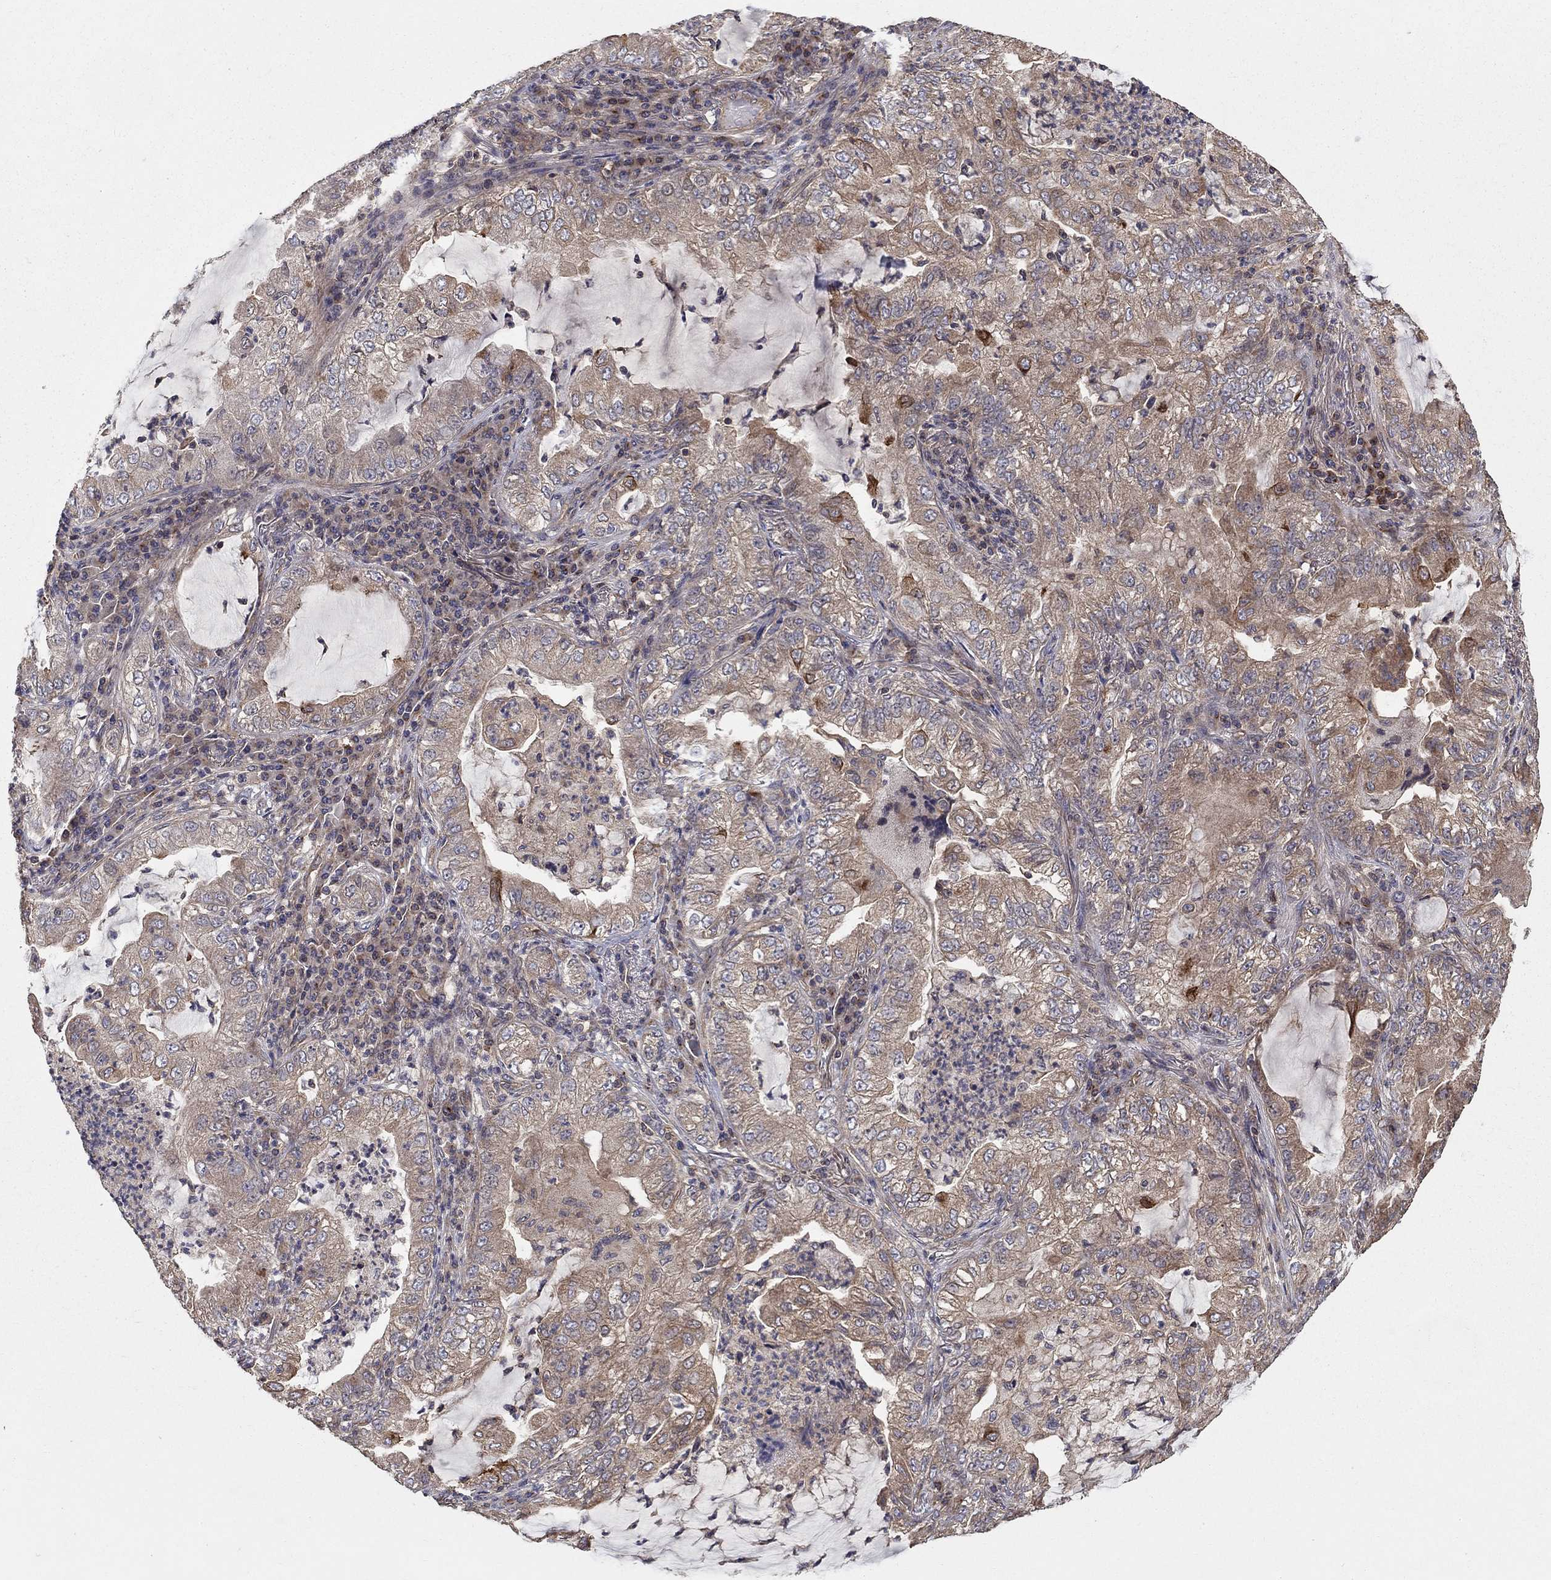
{"staining": {"intensity": "strong", "quantity": "<25%", "location": "cytoplasmic/membranous"}, "tissue": "lung cancer", "cell_type": "Tumor cells", "image_type": "cancer", "snomed": [{"axis": "morphology", "description": "Adenocarcinoma, NOS"}, {"axis": "topography", "description": "Lung"}], "caption": "About <25% of tumor cells in lung cancer (adenocarcinoma) show strong cytoplasmic/membranous protein positivity as visualized by brown immunohistochemical staining.", "gene": "BMERB1", "patient": {"sex": "female", "age": 73}}